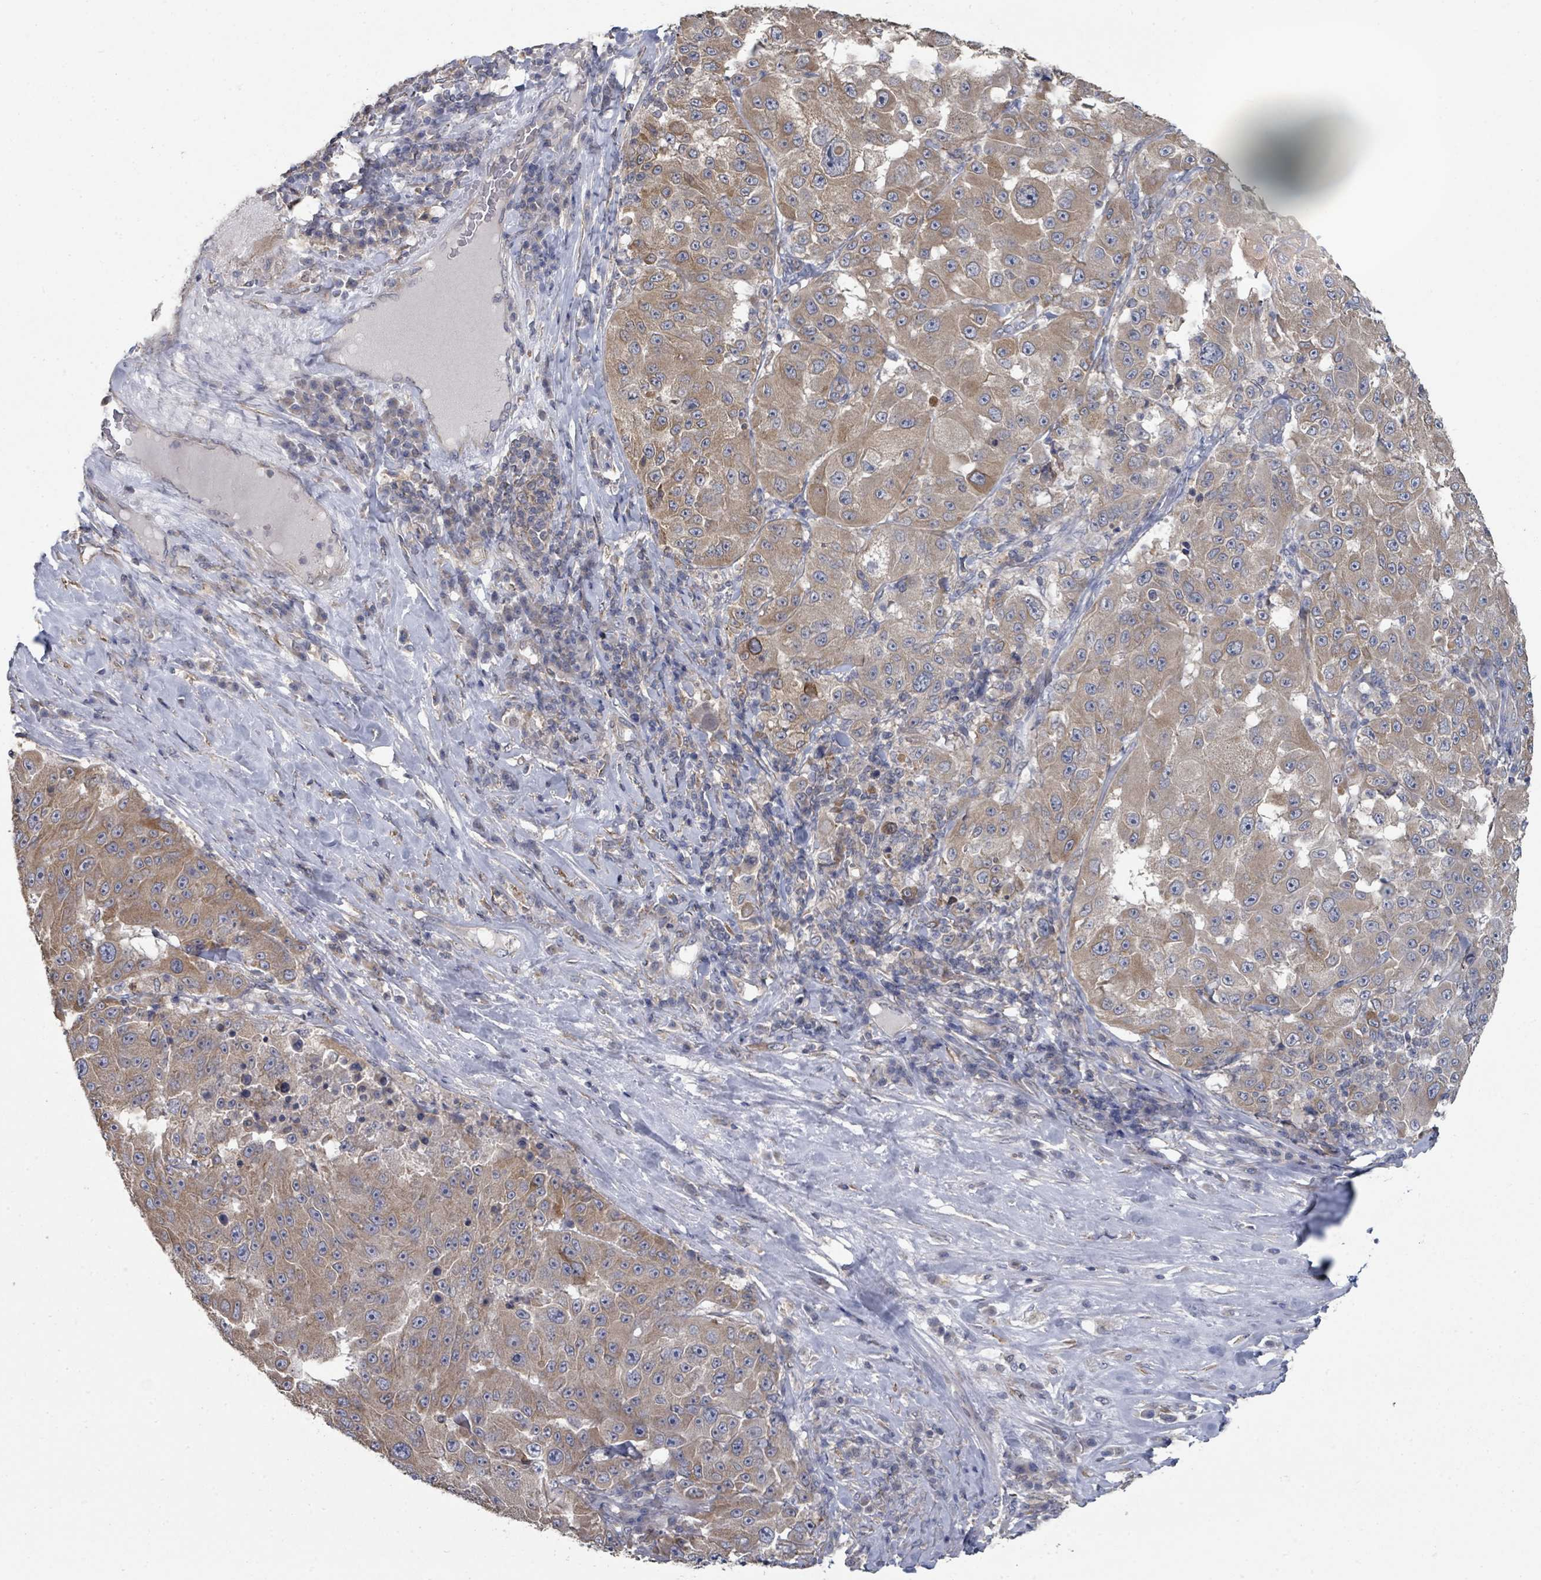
{"staining": {"intensity": "moderate", "quantity": "25%-75%", "location": "cytoplasmic/membranous"}, "tissue": "melanoma", "cell_type": "Tumor cells", "image_type": "cancer", "snomed": [{"axis": "morphology", "description": "Malignant melanoma, Metastatic site"}, {"axis": "topography", "description": "Lymph node"}], "caption": "Moderate cytoplasmic/membranous protein expression is seen in about 25%-75% of tumor cells in malignant melanoma (metastatic site).", "gene": "SLC9A7", "patient": {"sex": "male", "age": 62}}